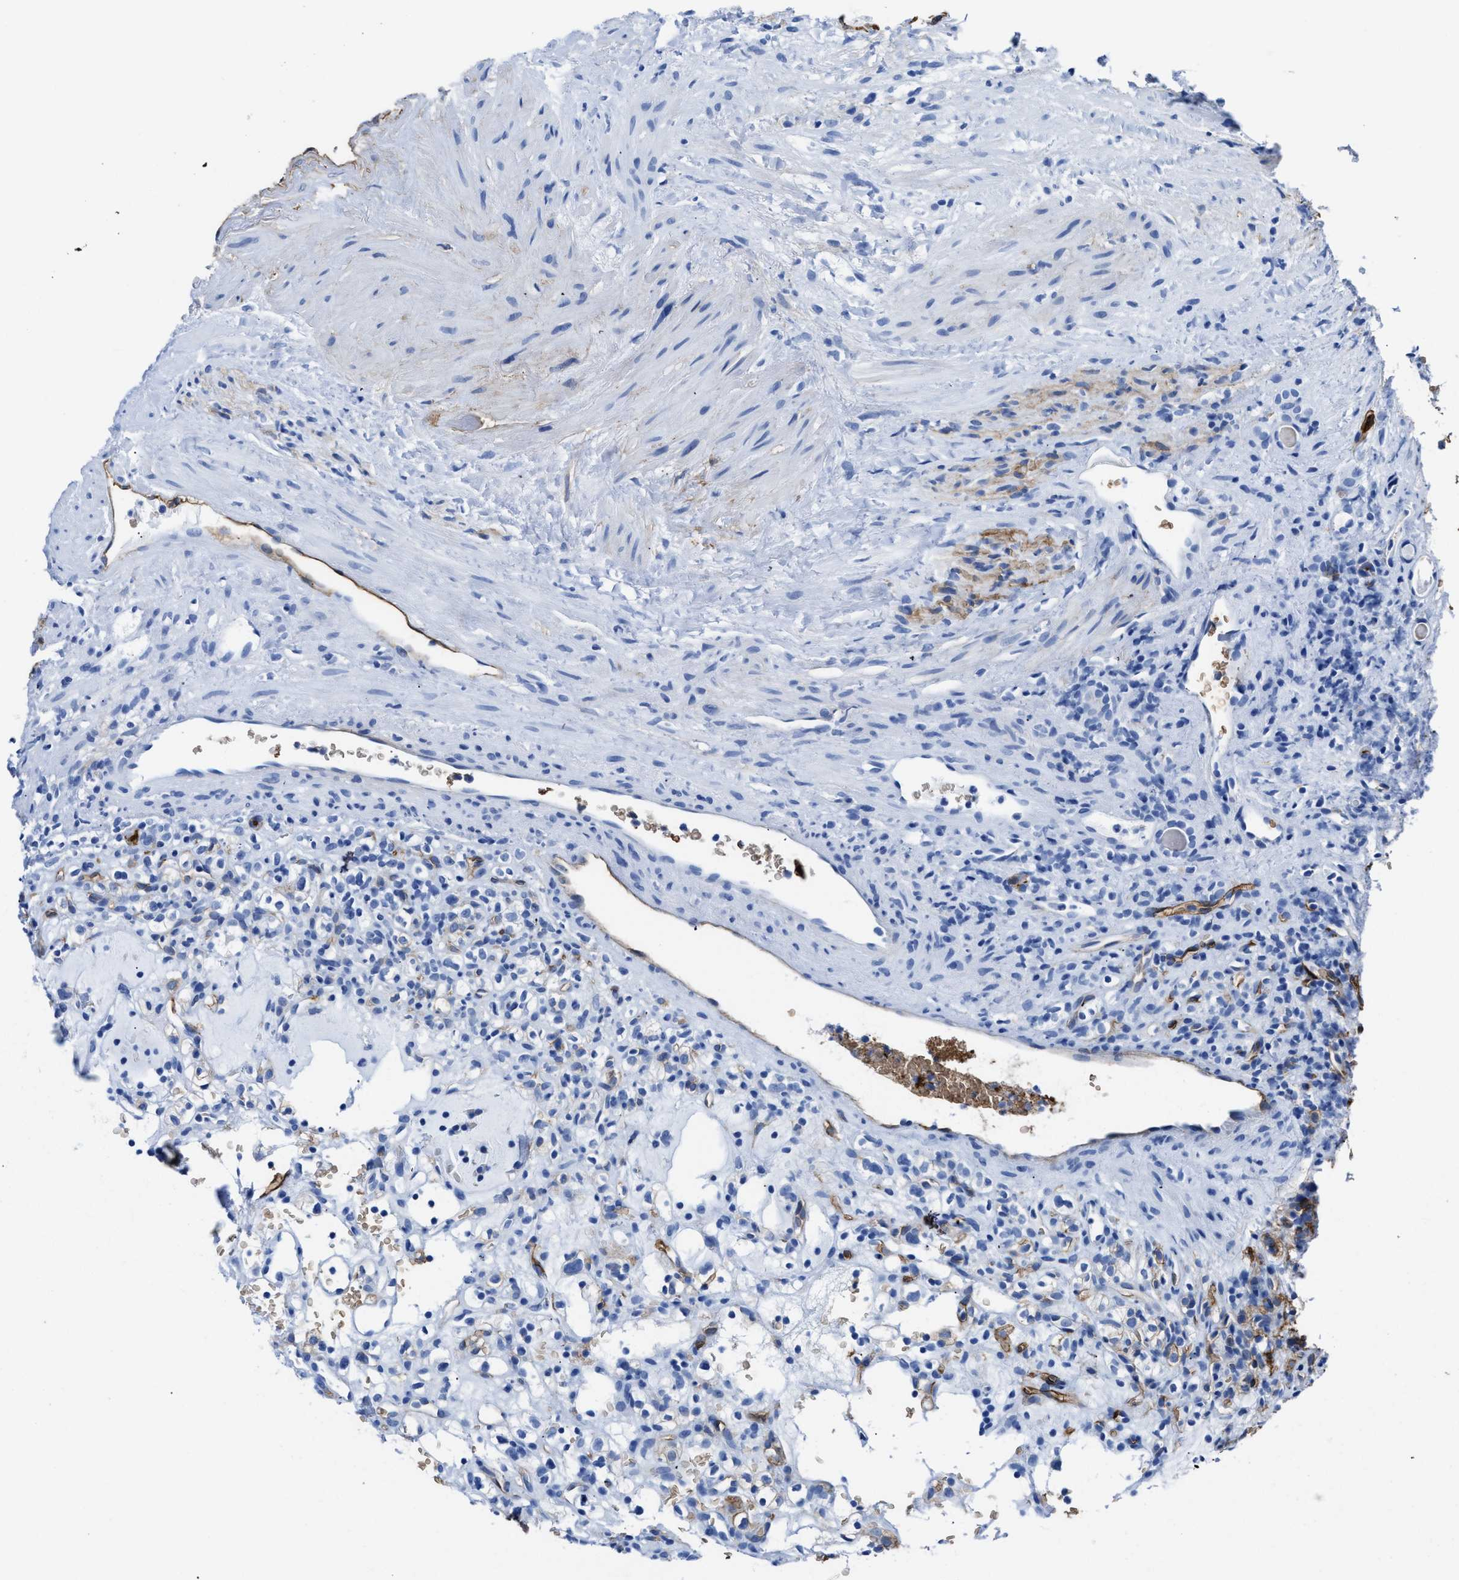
{"staining": {"intensity": "moderate", "quantity": "<25%", "location": "cytoplasmic/membranous"}, "tissue": "renal cancer", "cell_type": "Tumor cells", "image_type": "cancer", "snomed": [{"axis": "morphology", "description": "Normal tissue, NOS"}, {"axis": "morphology", "description": "Adenocarcinoma, NOS"}, {"axis": "topography", "description": "Kidney"}], "caption": "Human adenocarcinoma (renal) stained with a brown dye exhibits moderate cytoplasmic/membranous positive expression in about <25% of tumor cells.", "gene": "AQP1", "patient": {"sex": "female", "age": 72}}